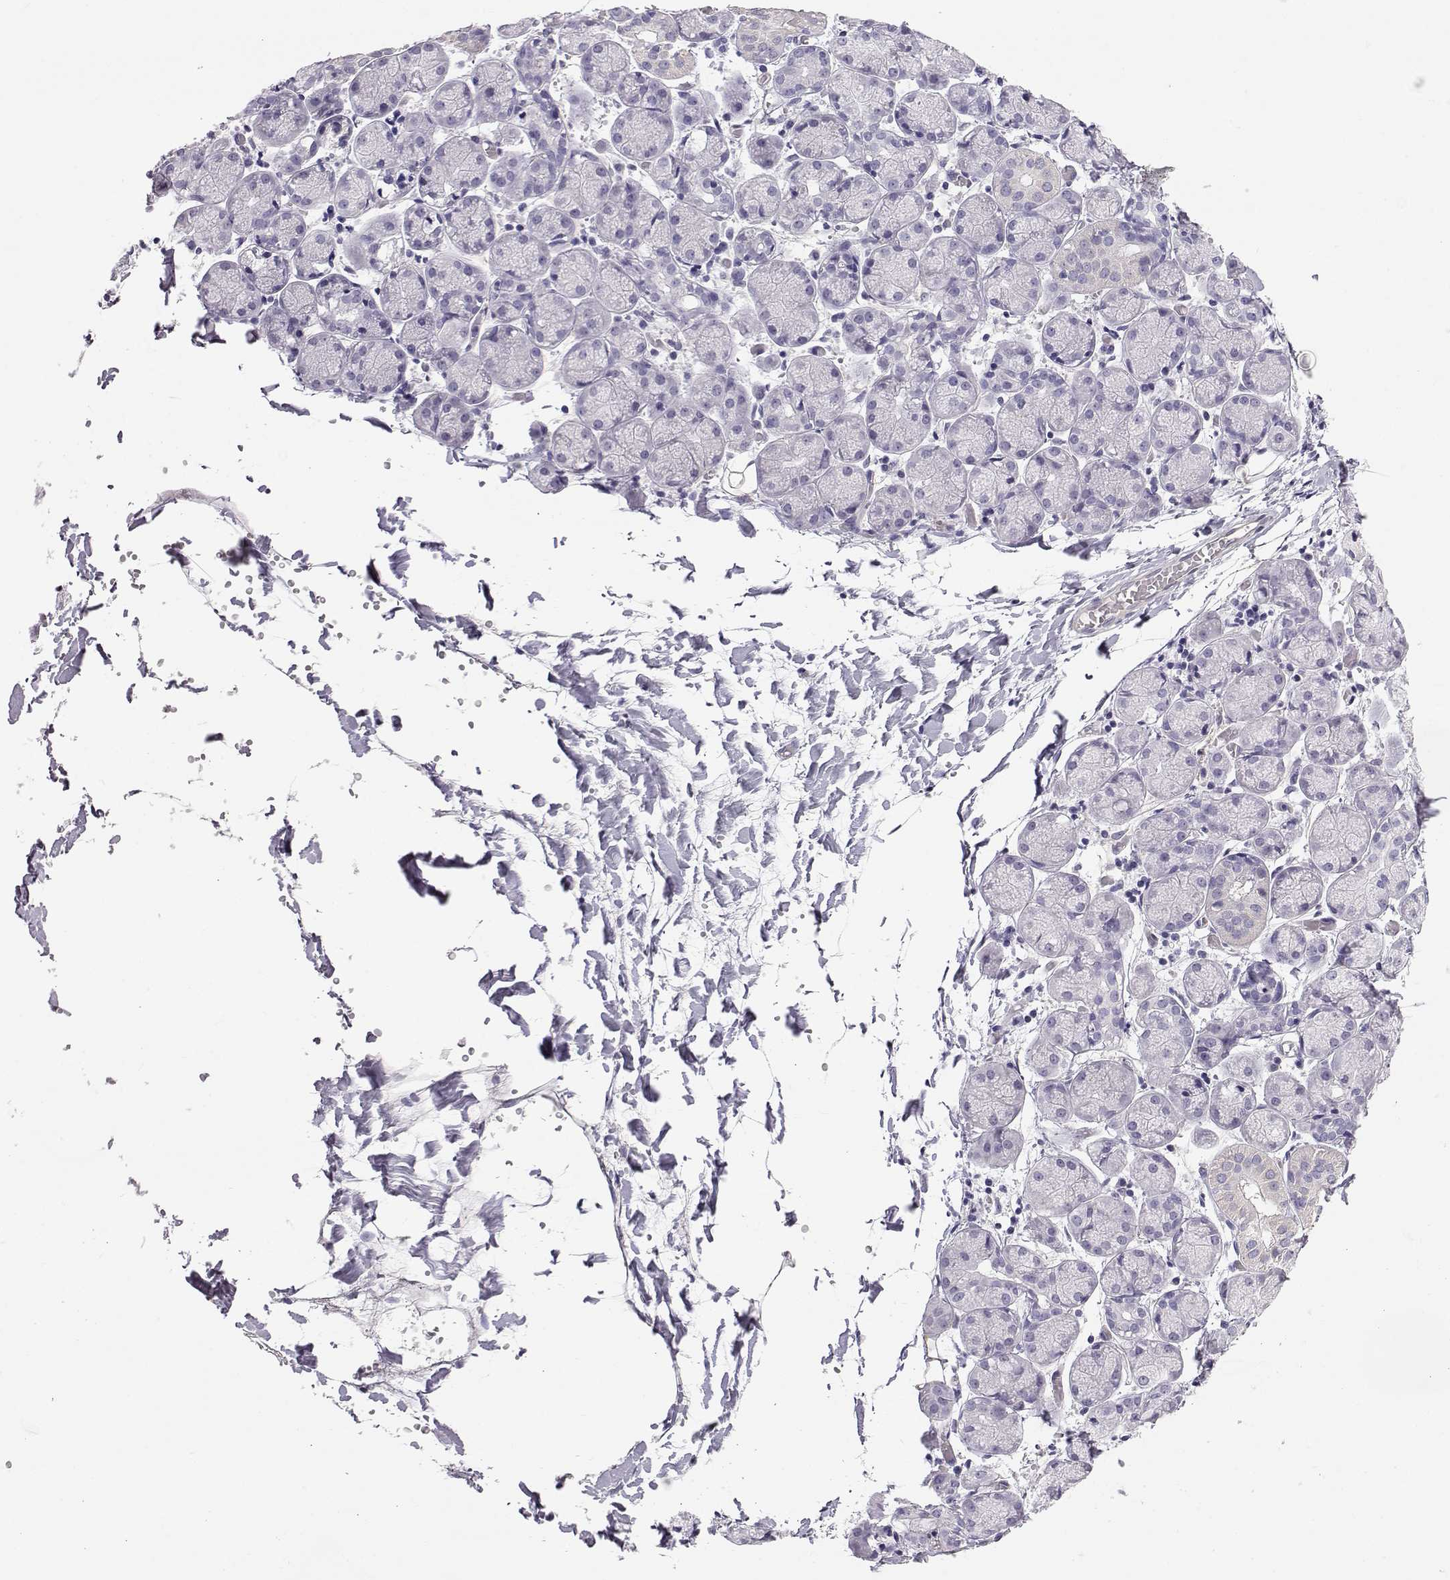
{"staining": {"intensity": "negative", "quantity": "none", "location": "none"}, "tissue": "salivary gland", "cell_type": "Glandular cells", "image_type": "normal", "snomed": [{"axis": "morphology", "description": "Normal tissue, NOS"}, {"axis": "topography", "description": "Salivary gland"}, {"axis": "topography", "description": "Peripheral nerve tissue"}], "caption": "This micrograph is of normal salivary gland stained with immunohistochemistry to label a protein in brown with the nuclei are counter-stained blue. There is no positivity in glandular cells.", "gene": "ENDOU", "patient": {"sex": "female", "age": 24}}